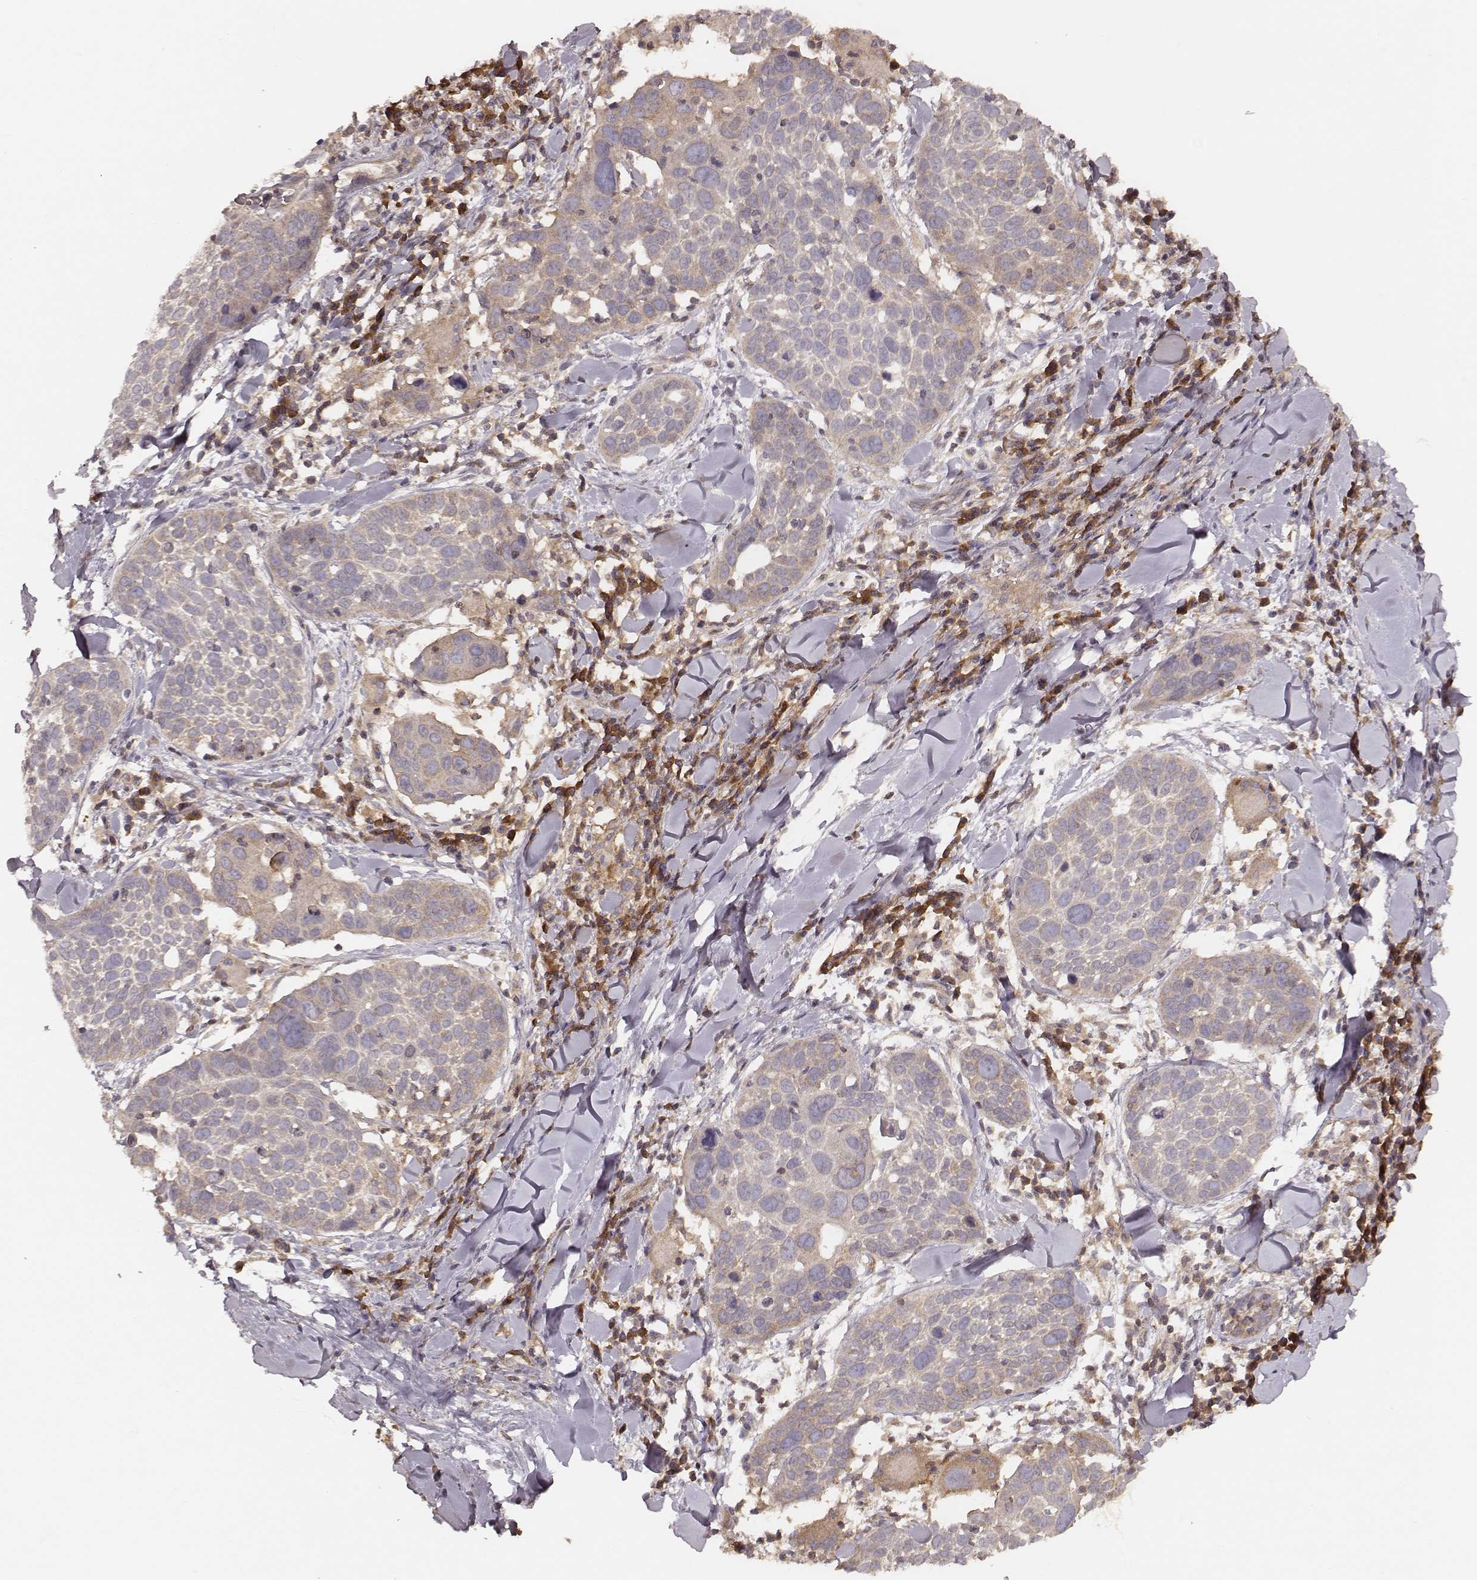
{"staining": {"intensity": "weak", "quantity": ">75%", "location": "cytoplasmic/membranous"}, "tissue": "lung cancer", "cell_type": "Tumor cells", "image_type": "cancer", "snomed": [{"axis": "morphology", "description": "Squamous cell carcinoma, NOS"}, {"axis": "topography", "description": "Lung"}], "caption": "The image exhibits immunohistochemical staining of squamous cell carcinoma (lung). There is weak cytoplasmic/membranous positivity is identified in about >75% of tumor cells.", "gene": "CARS1", "patient": {"sex": "male", "age": 57}}